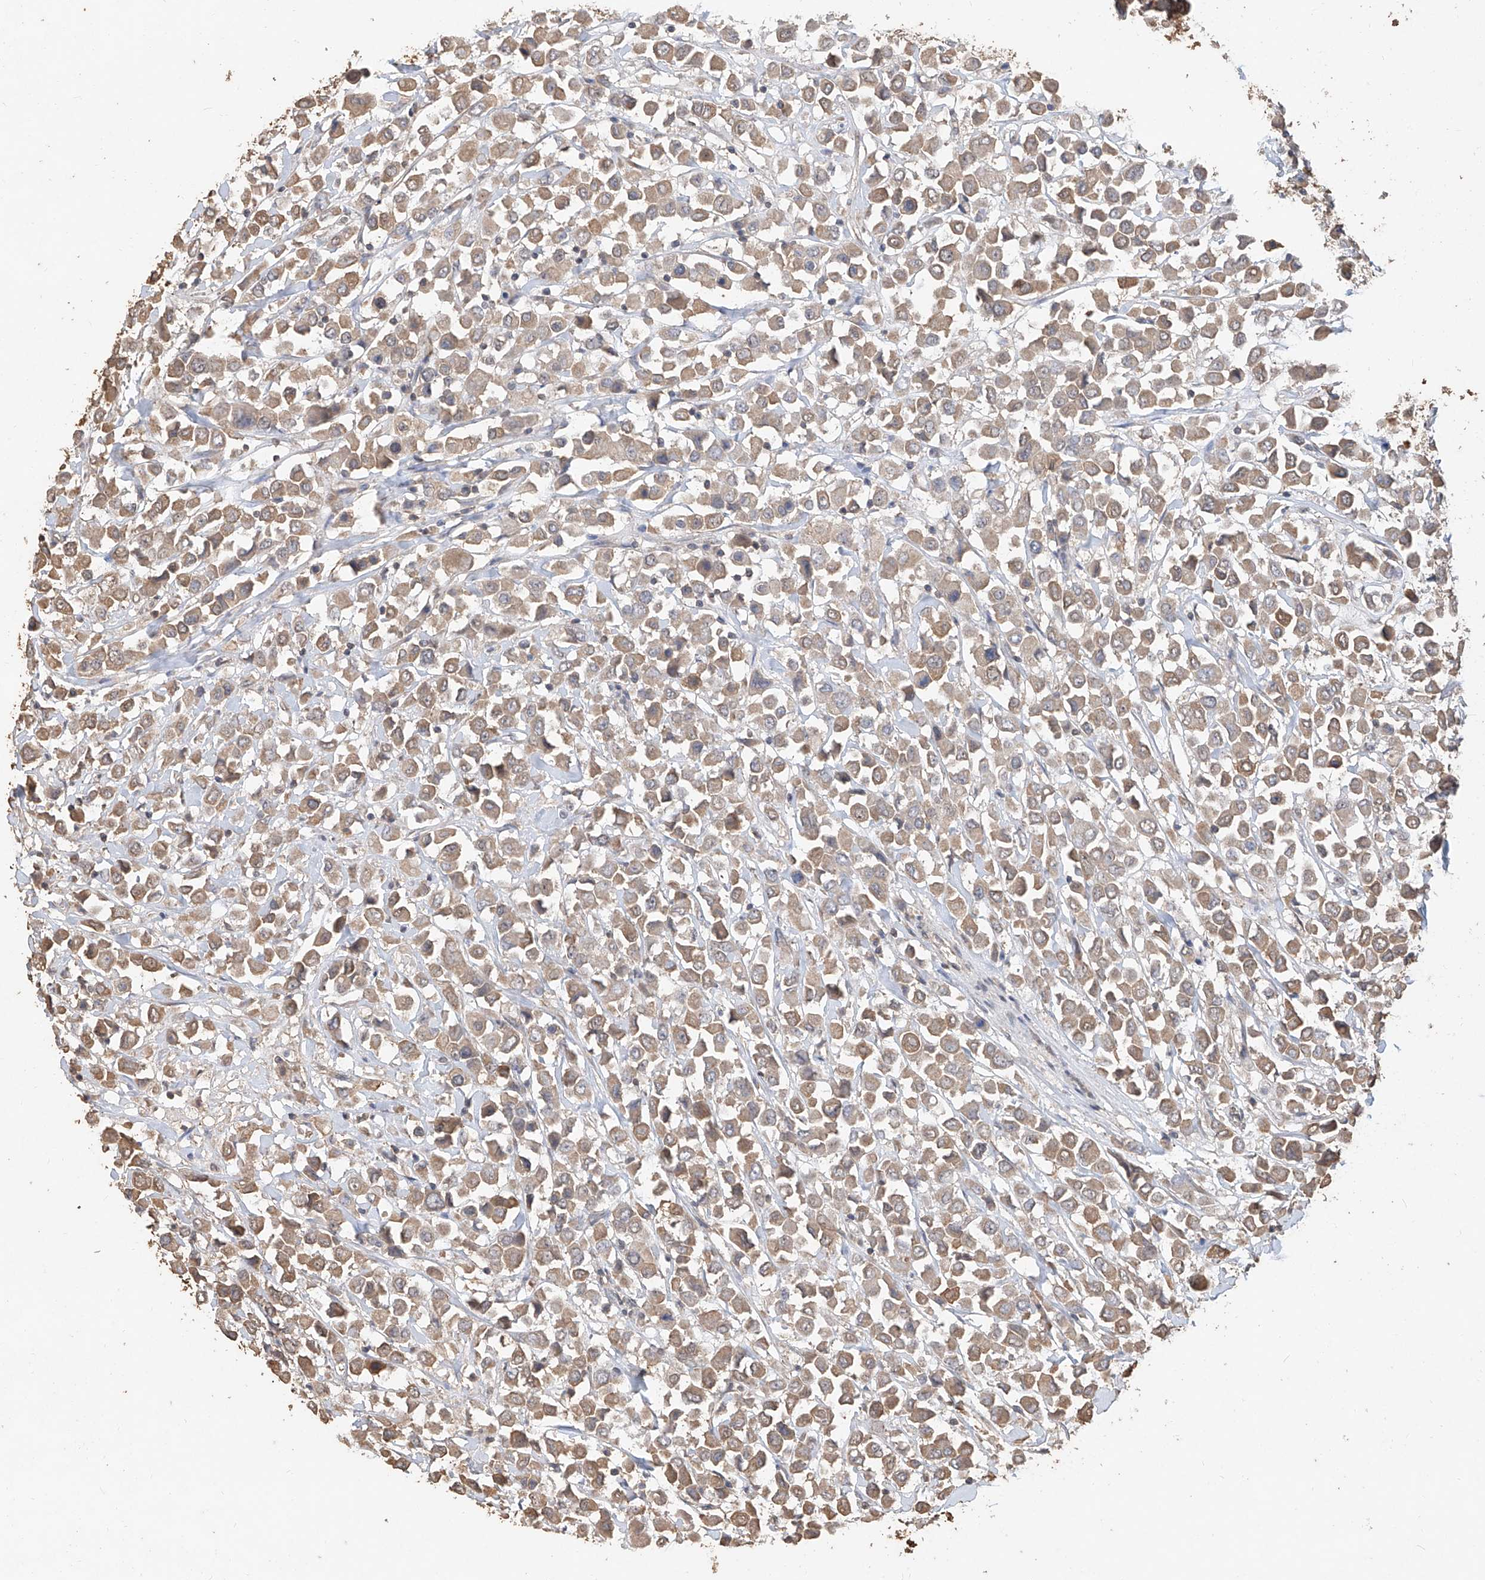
{"staining": {"intensity": "weak", "quantity": ">75%", "location": "cytoplasmic/membranous"}, "tissue": "breast cancer", "cell_type": "Tumor cells", "image_type": "cancer", "snomed": [{"axis": "morphology", "description": "Duct carcinoma"}, {"axis": "topography", "description": "Breast"}], "caption": "A histopathology image showing weak cytoplasmic/membranous staining in approximately >75% of tumor cells in breast cancer, as visualized by brown immunohistochemical staining.", "gene": "ELOVL1", "patient": {"sex": "female", "age": 61}}